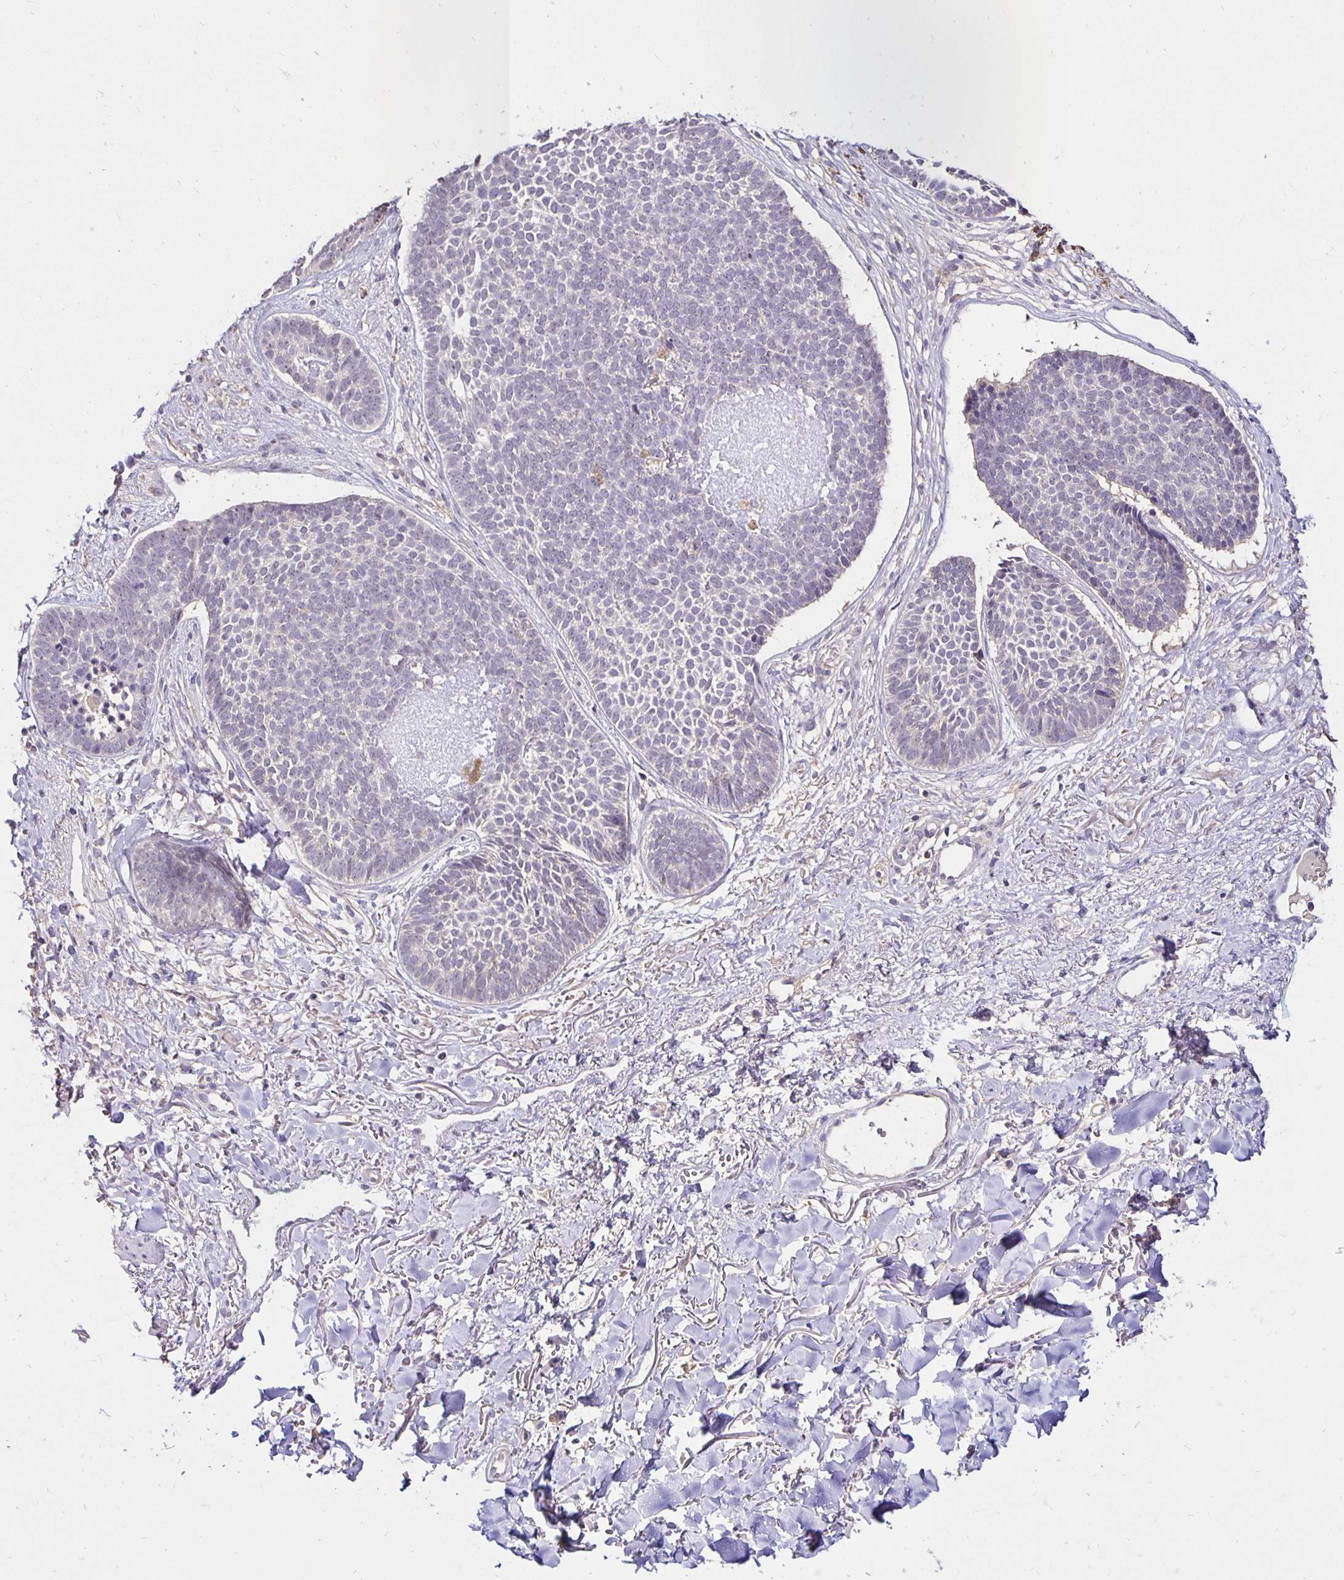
{"staining": {"intensity": "negative", "quantity": "none", "location": "none"}, "tissue": "skin cancer", "cell_type": "Tumor cells", "image_type": "cancer", "snomed": [{"axis": "morphology", "description": "Basal cell carcinoma"}, {"axis": "topography", "description": "Skin"}, {"axis": "topography", "description": "Skin of neck"}, {"axis": "topography", "description": "Skin of shoulder"}, {"axis": "topography", "description": "Skin of back"}], "caption": "High power microscopy histopathology image of an IHC image of skin cancer (basal cell carcinoma), revealing no significant staining in tumor cells.", "gene": "PNPLA3", "patient": {"sex": "male", "age": 80}}